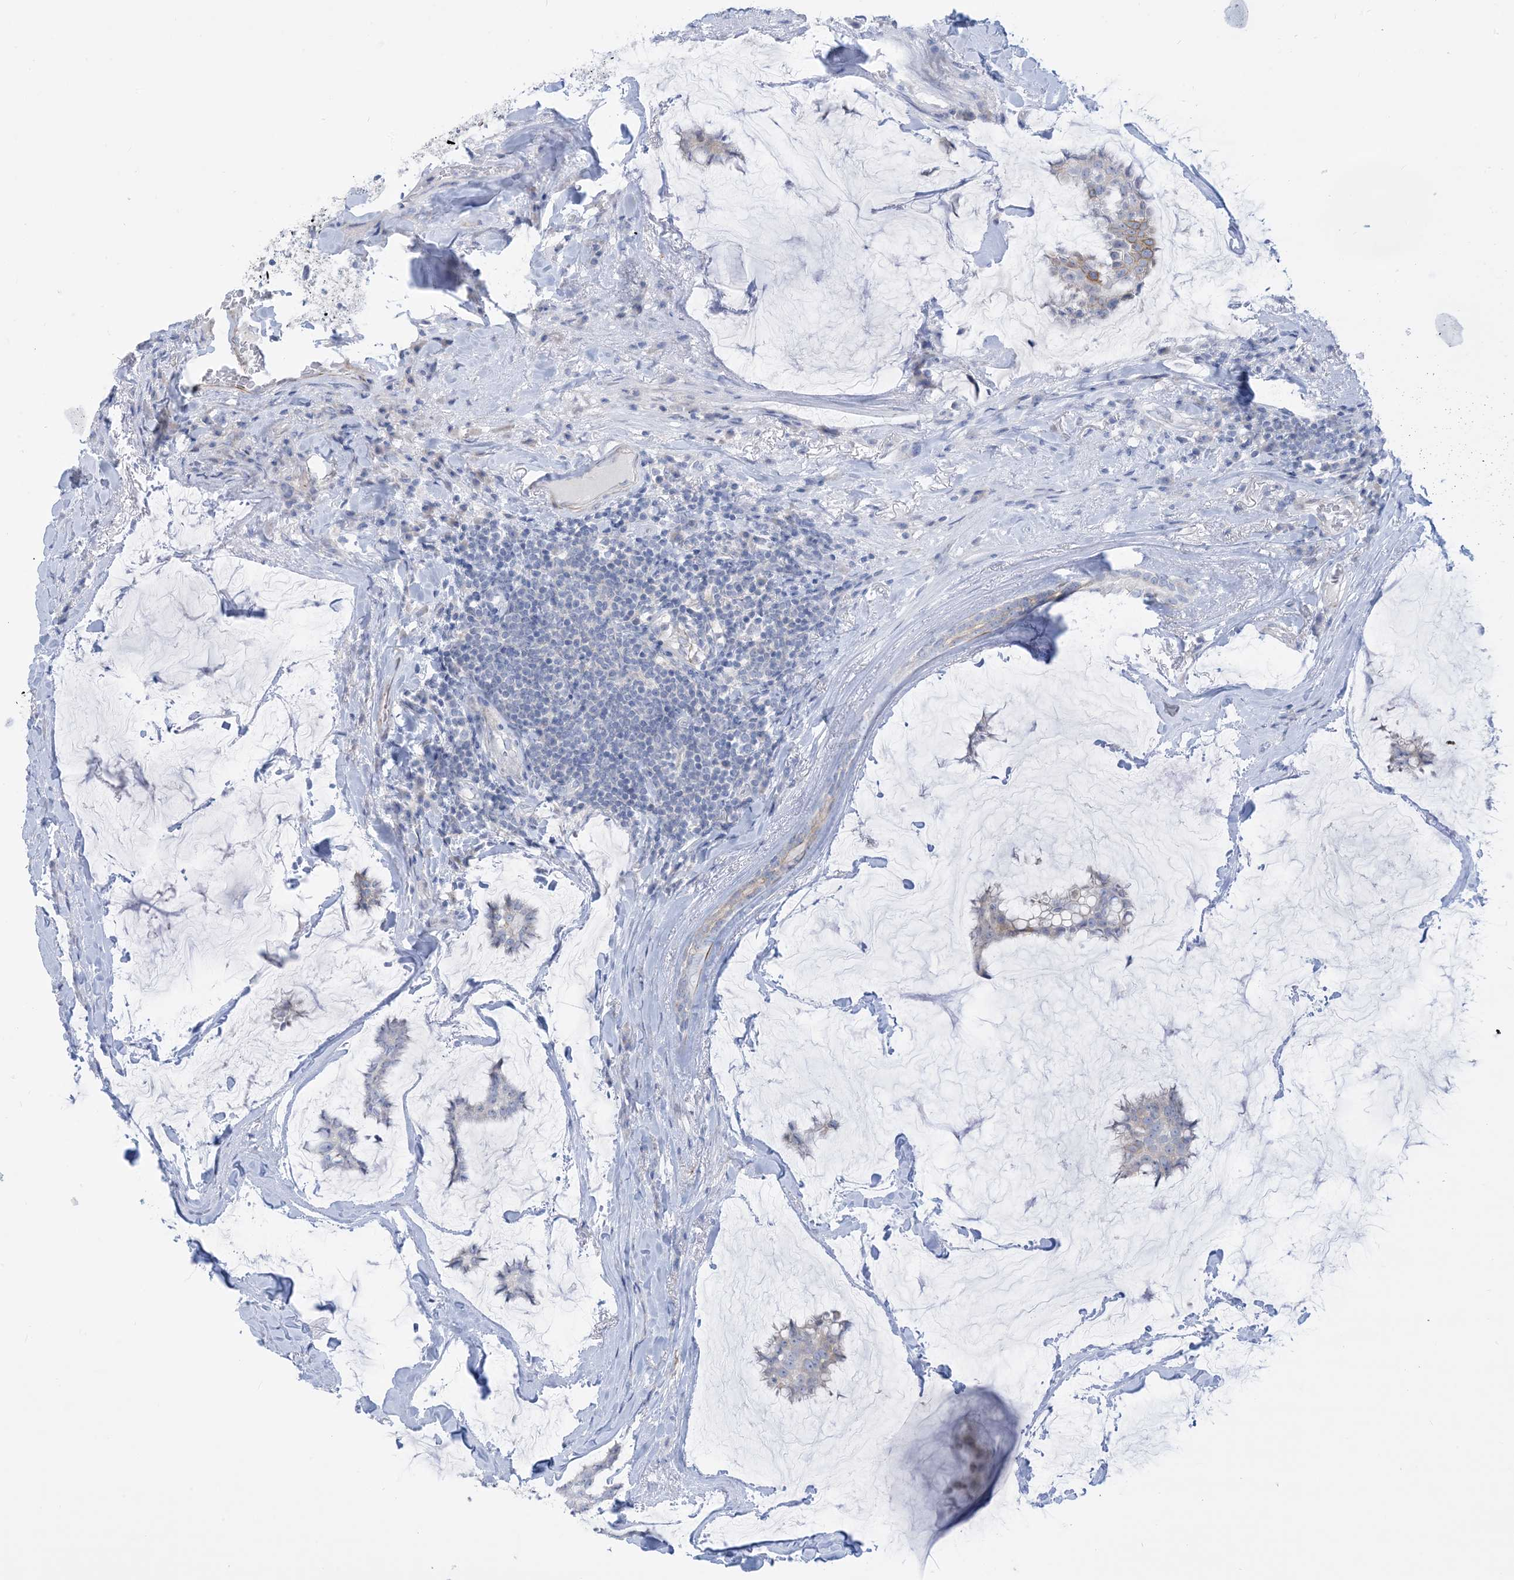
{"staining": {"intensity": "weak", "quantity": "<25%", "location": "cytoplasmic/membranous"}, "tissue": "breast cancer", "cell_type": "Tumor cells", "image_type": "cancer", "snomed": [{"axis": "morphology", "description": "Duct carcinoma"}, {"axis": "topography", "description": "Breast"}], "caption": "This is a micrograph of IHC staining of breast cancer (infiltrating ductal carcinoma), which shows no staining in tumor cells. Brightfield microscopy of immunohistochemistry stained with DAB (brown) and hematoxylin (blue), captured at high magnification.", "gene": "MARS2", "patient": {"sex": "female", "age": 93}}